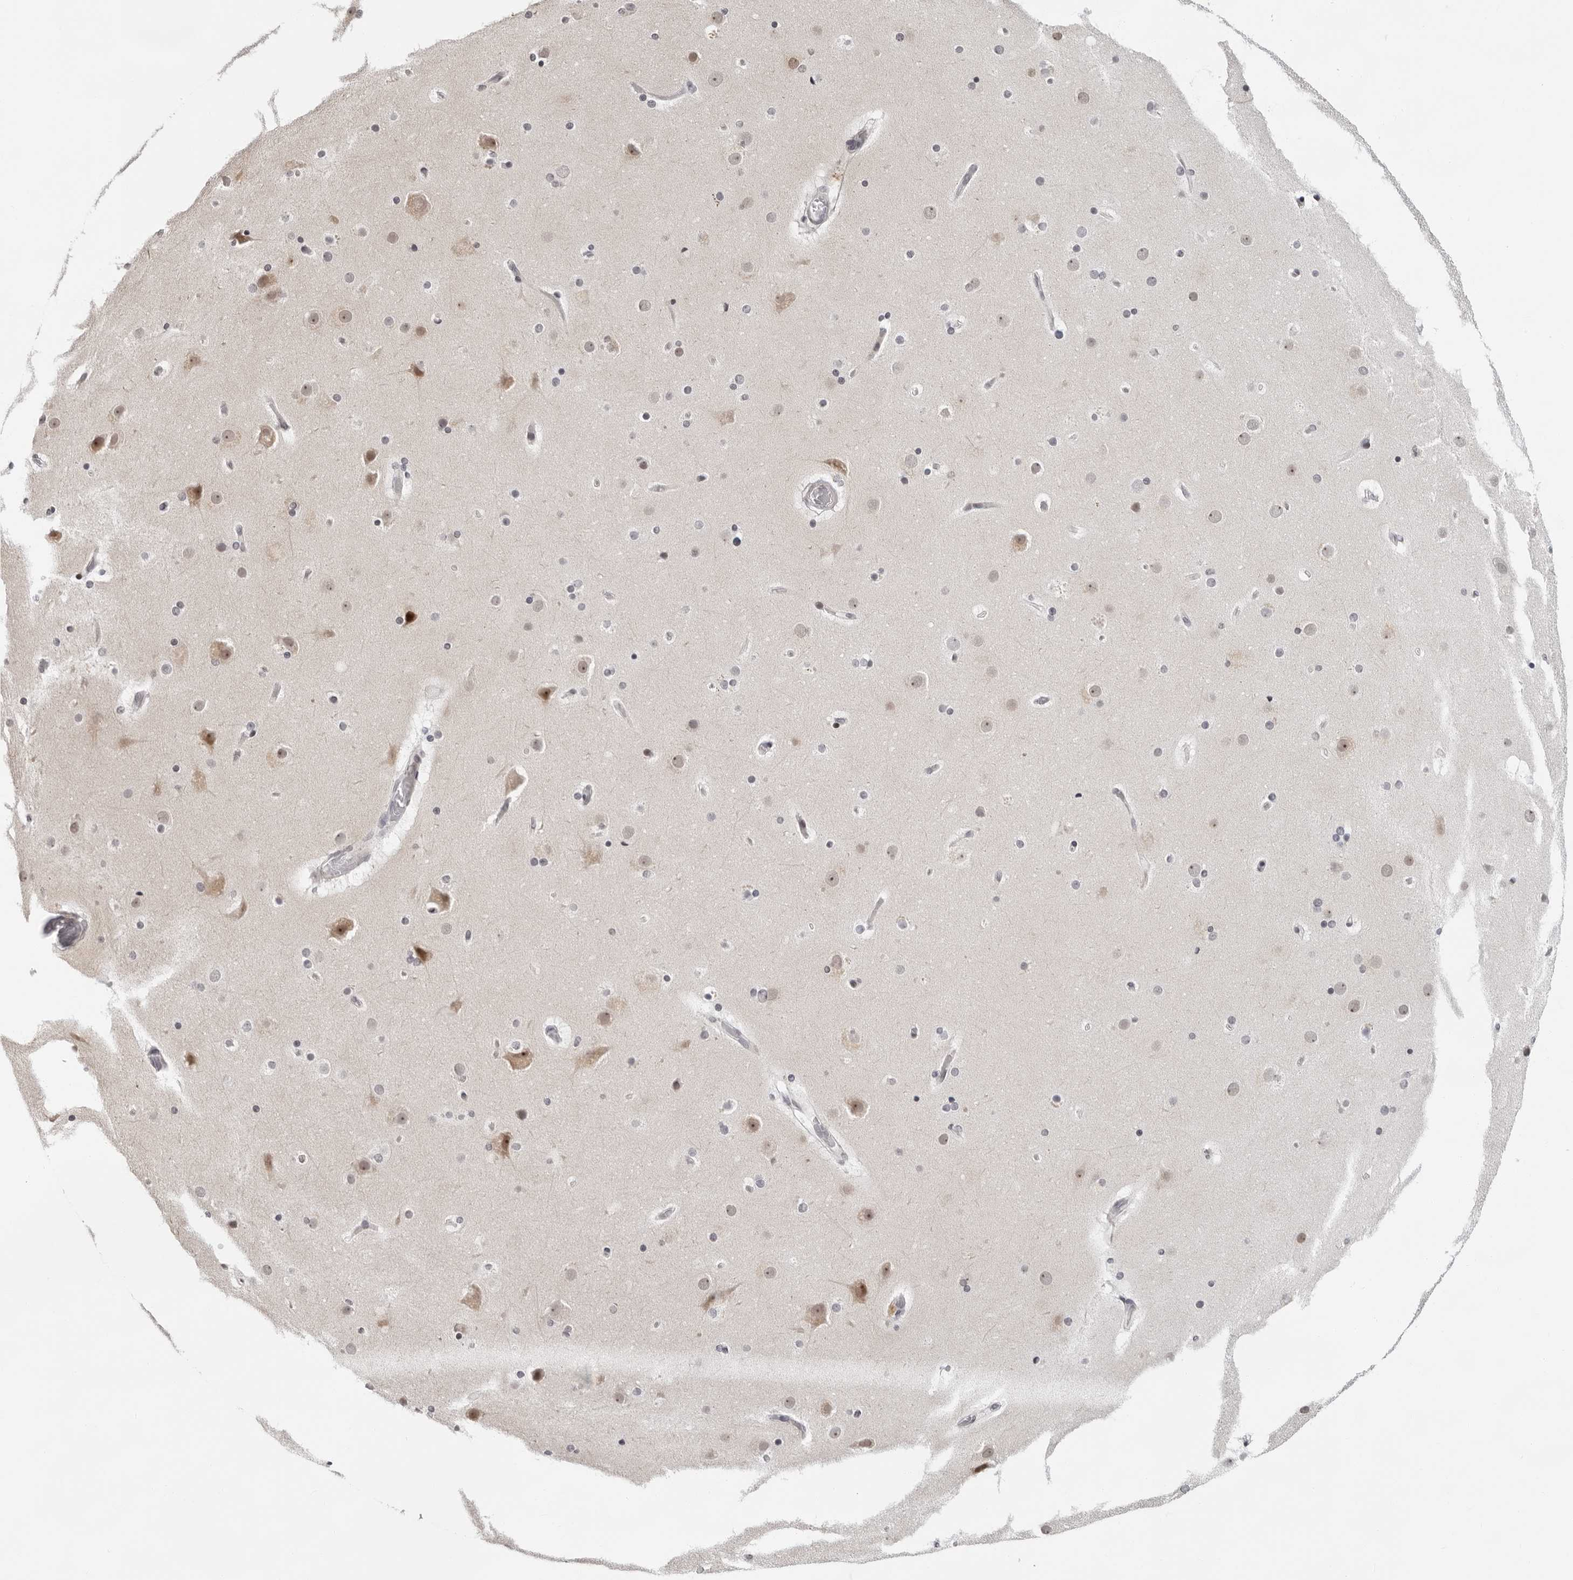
{"staining": {"intensity": "negative", "quantity": "none", "location": "none"}, "tissue": "cerebral cortex", "cell_type": "Endothelial cells", "image_type": "normal", "snomed": [{"axis": "morphology", "description": "Normal tissue, NOS"}, {"axis": "topography", "description": "Cerebral cortex"}], "caption": "IHC histopathology image of normal cerebral cortex stained for a protein (brown), which reveals no positivity in endothelial cells.", "gene": "PIP4K2C", "patient": {"sex": "male", "age": 57}}